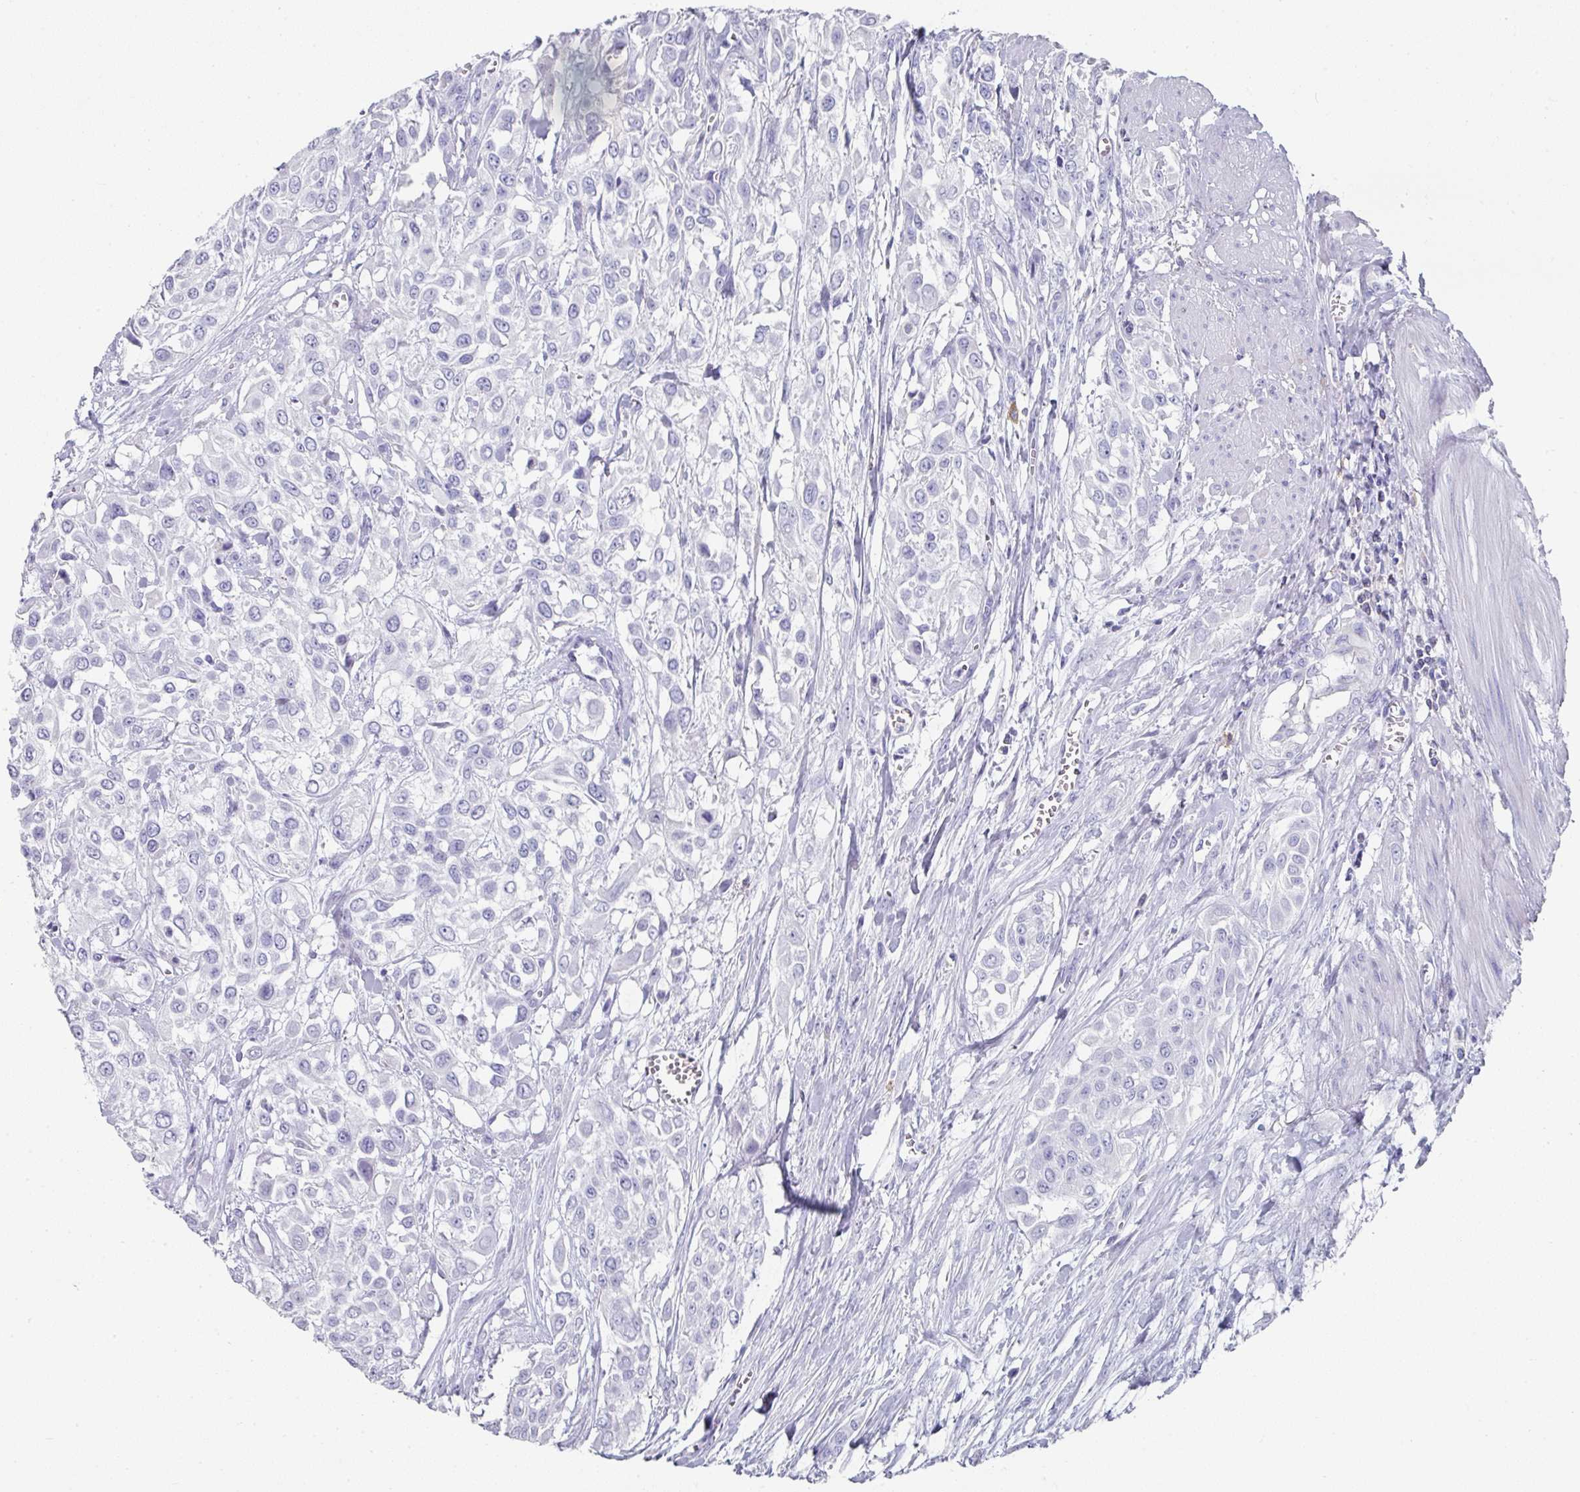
{"staining": {"intensity": "negative", "quantity": "none", "location": "none"}, "tissue": "urothelial cancer", "cell_type": "Tumor cells", "image_type": "cancer", "snomed": [{"axis": "morphology", "description": "Urothelial carcinoma, High grade"}, {"axis": "topography", "description": "Urinary bladder"}], "caption": "There is no significant staining in tumor cells of urothelial cancer.", "gene": "SETBP1", "patient": {"sex": "male", "age": 57}}